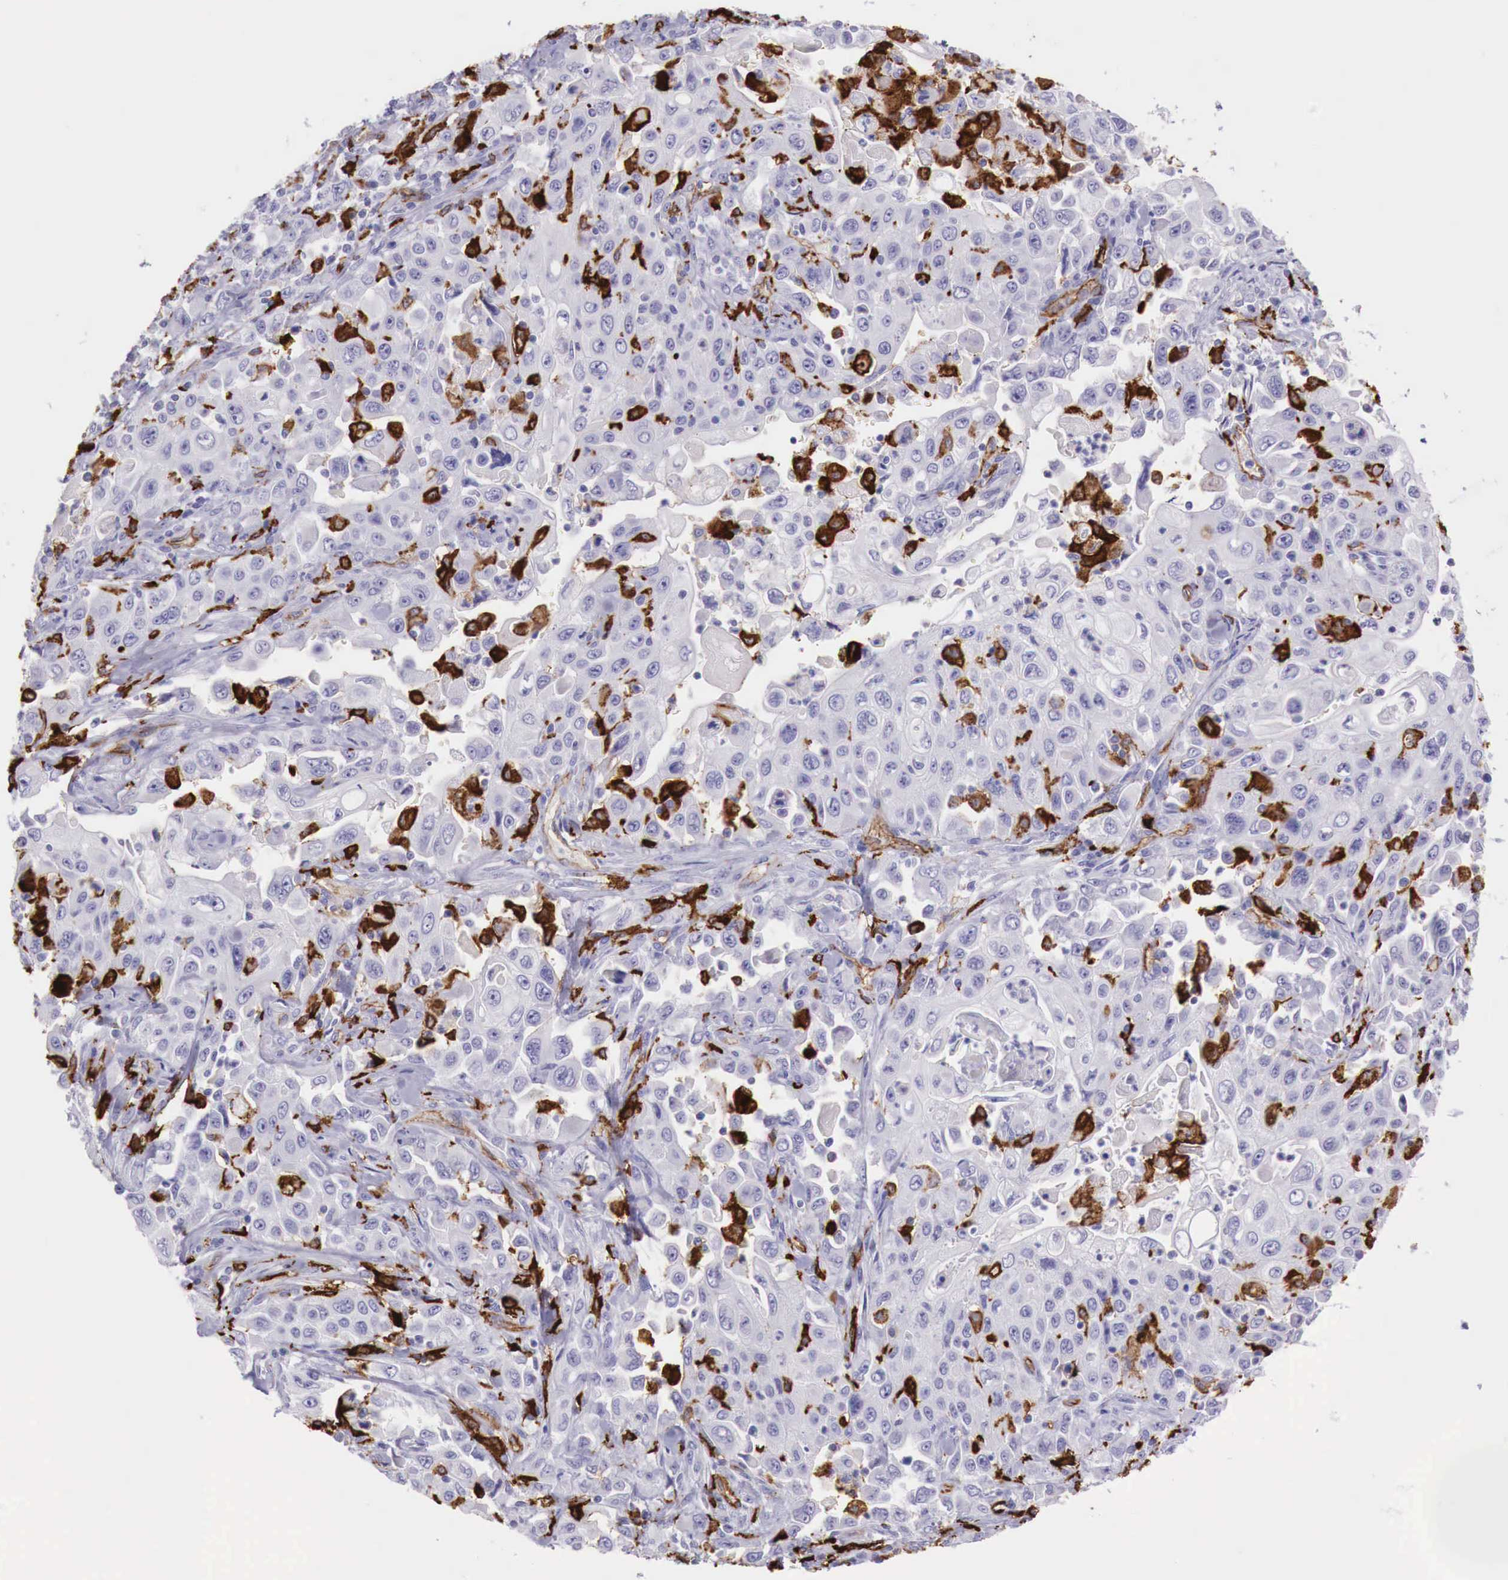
{"staining": {"intensity": "negative", "quantity": "none", "location": "none"}, "tissue": "pancreatic cancer", "cell_type": "Tumor cells", "image_type": "cancer", "snomed": [{"axis": "morphology", "description": "Adenocarcinoma, NOS"}, {"axis": "topography", "description": "Pancreas"}], "caption": "There is no significant positivity in tumor cells of adenocarcinoma (pancreatic).", "gene": "MSR1", "patient": {"sex": "male", "age": 70}}